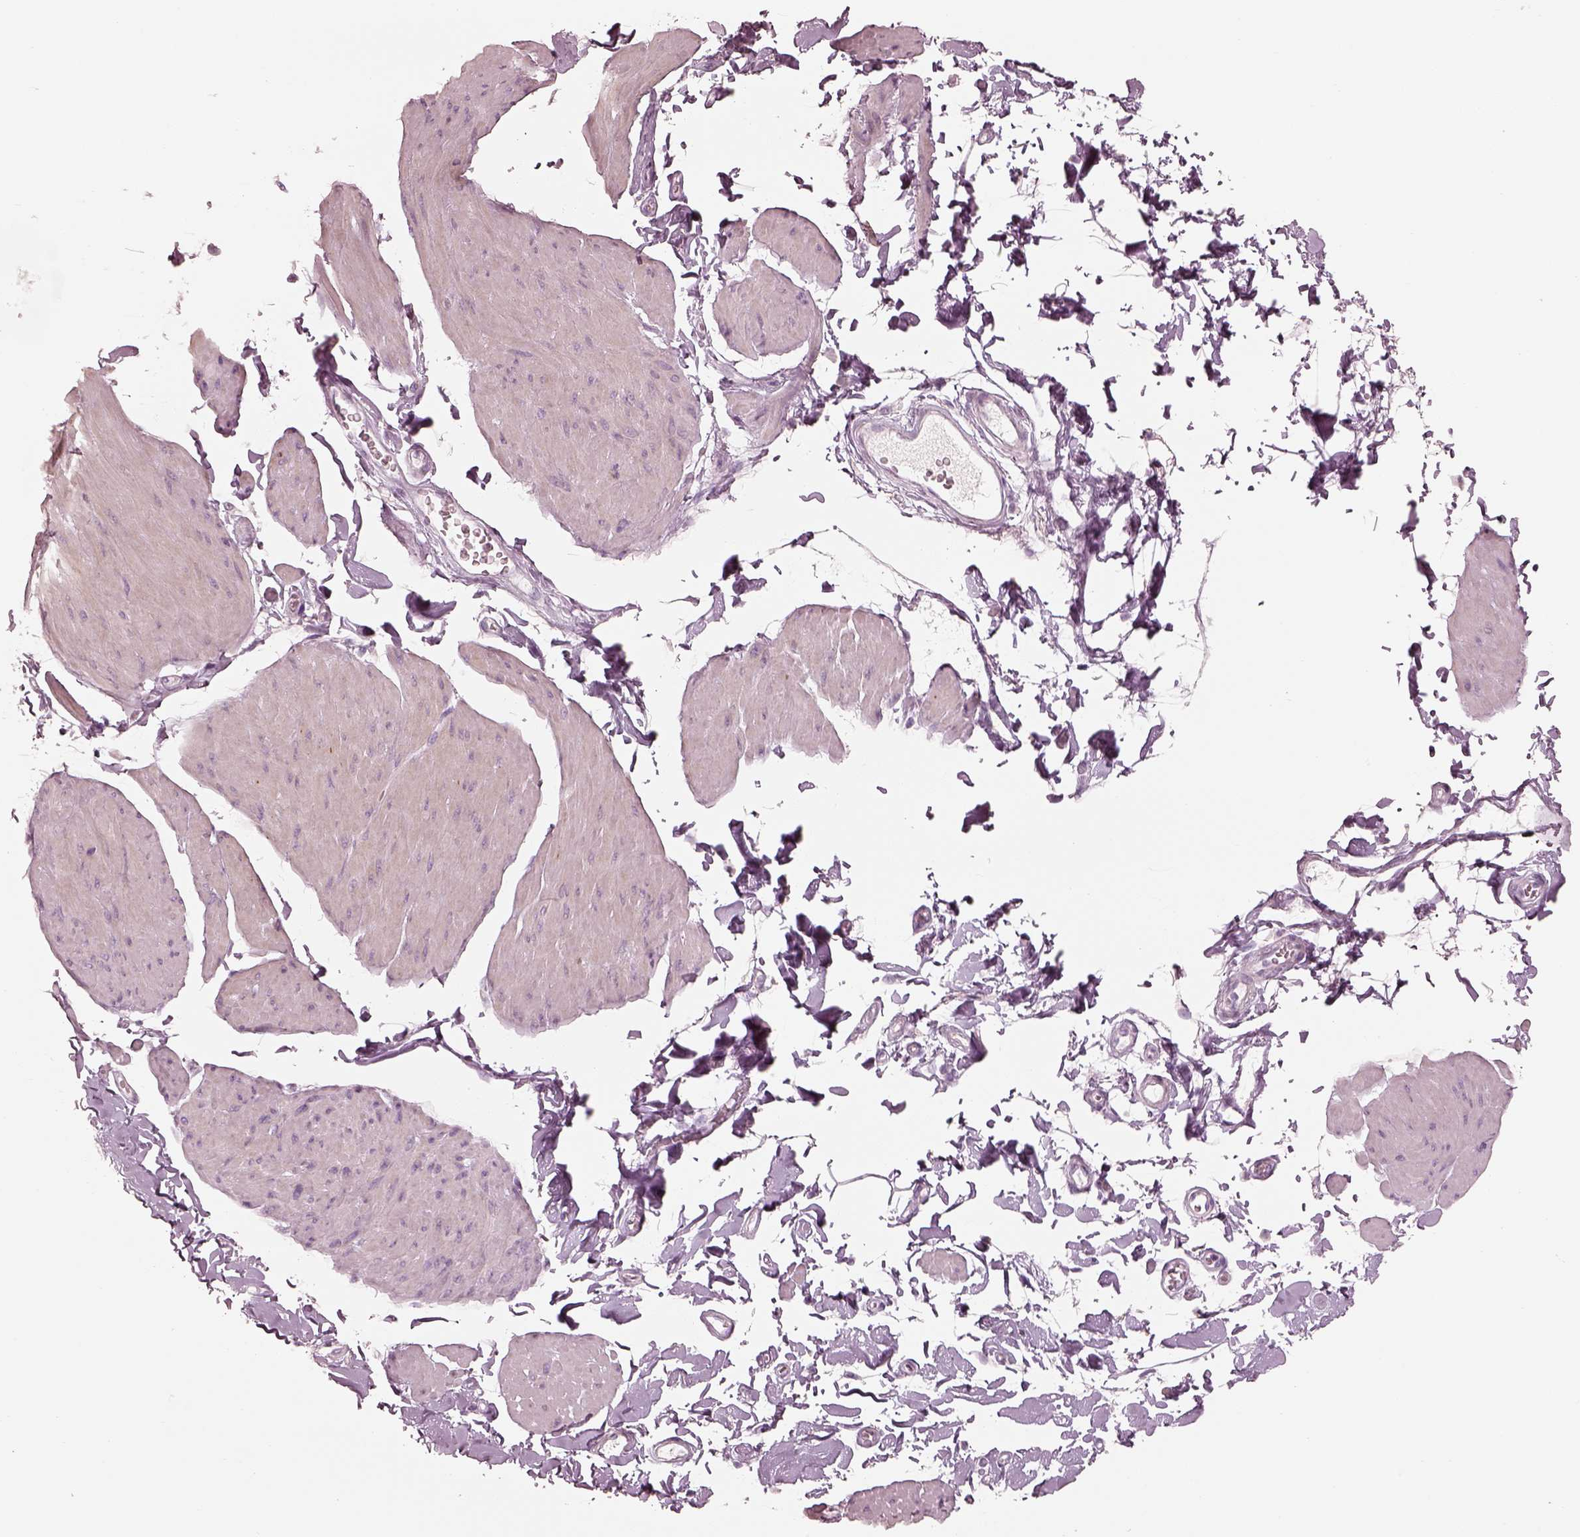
{"staining": {"intensity": "negative", "quantity": "none", "location": "none"}, "tissue": "smooth muscle", "cell_type": "Smooth muscle cells", "image_type": "normal", "snomed": [{"axis": "morphology", "description": "Normal tissue, NOS"}, {"axis": "topography", "description": "Adipose tissue"}, {"axis": "topography", "description": "Smooth muscle"}, {"axis": "topography", "description": "Peripheral nerve tissue"}], "caption": "The IHC photomicrograph has no significant expression in smooth muscle cells of smooth muscle. (DAB (3,3'-diaminobenzidine) IHC, high magnification).", "gene": "RSPH9", "patient": {"sex": "male", "age": 83}}